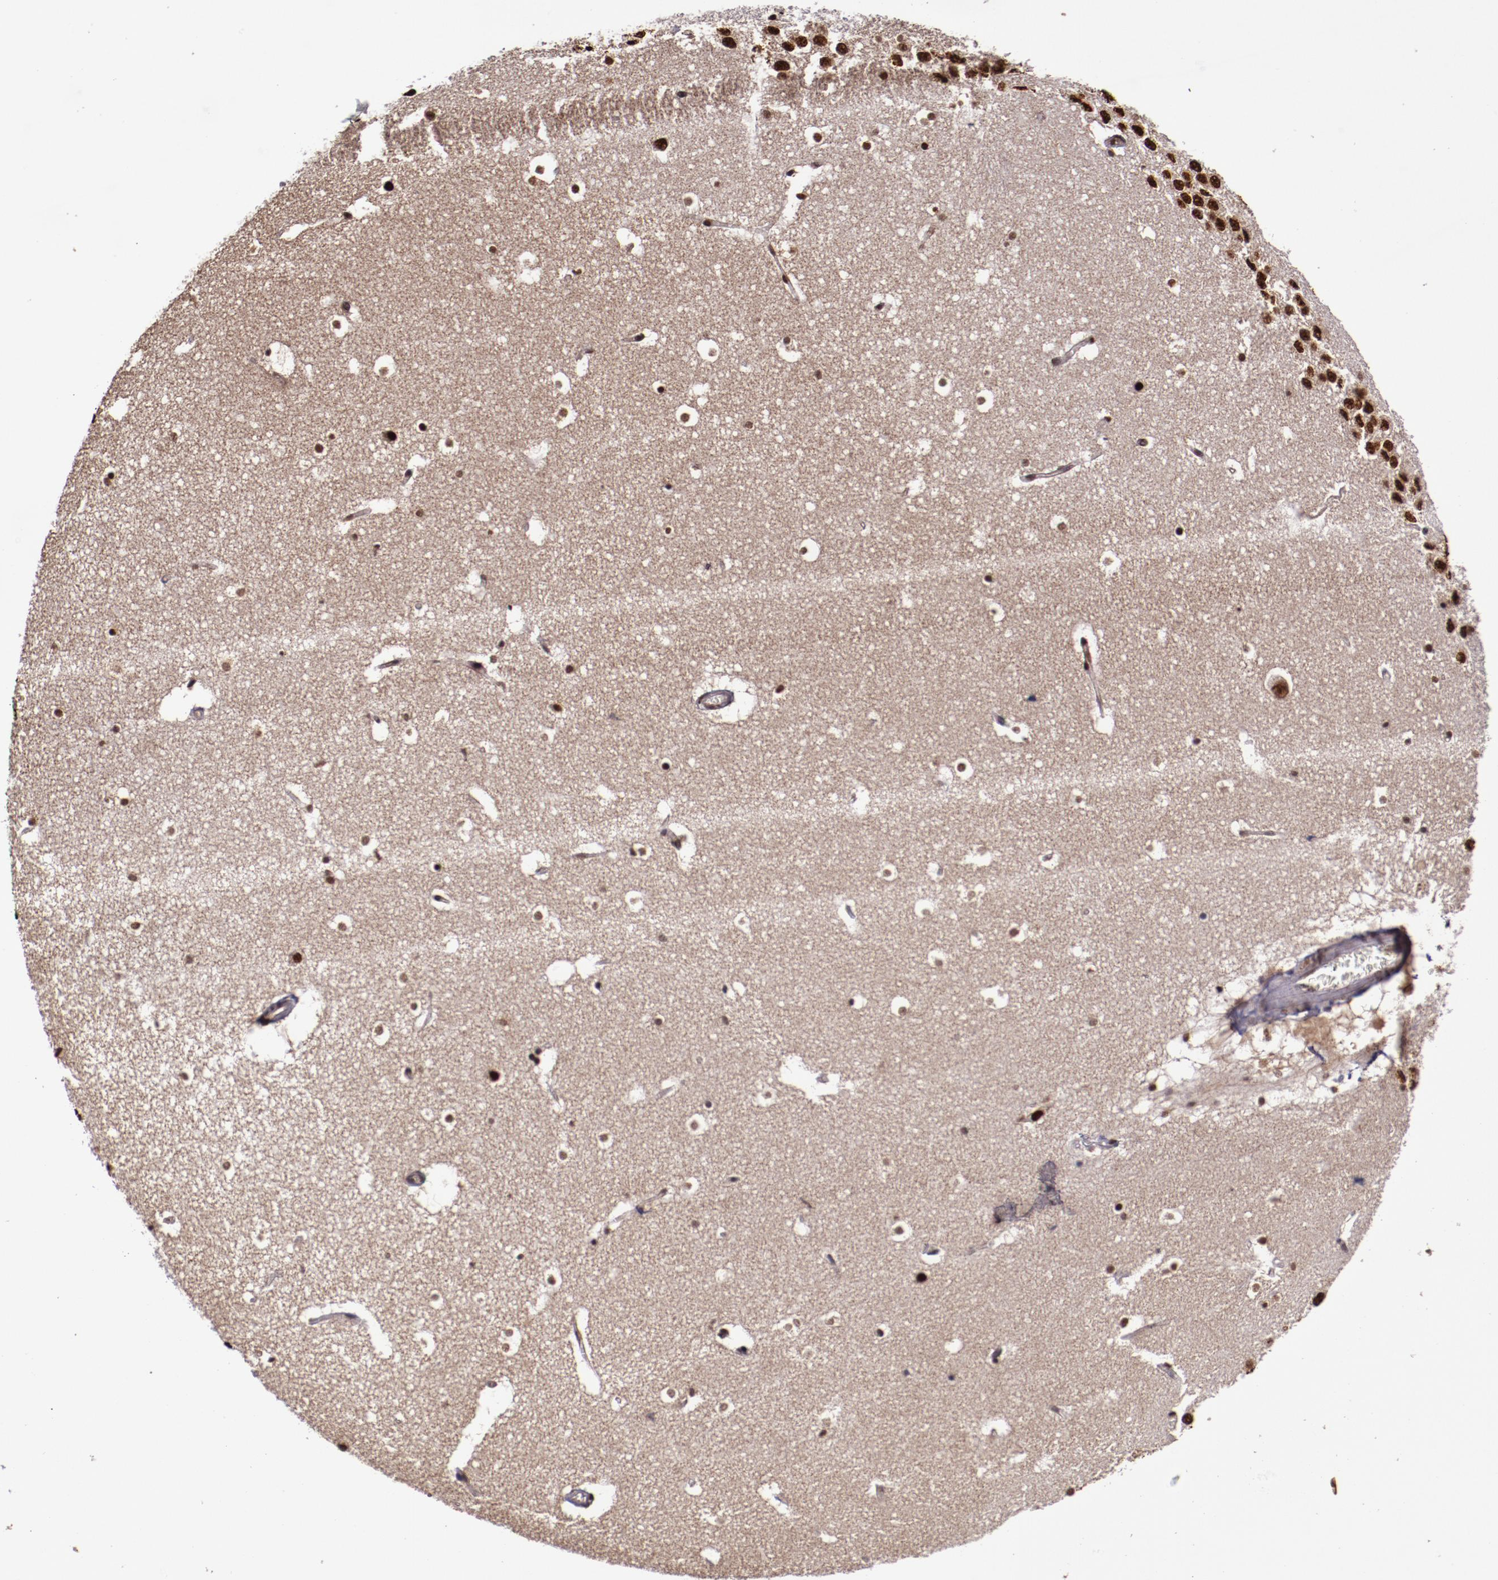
{"staining": {"intensity": "moderate", "quantity": ">75%", "location": "nuclear"}, "tissue": "hippocampus", "cell_type": "Glial cells", "image_type": "normal", "snomed": [{"axis": "morphology", "description": "Normal tissue, NOS"}, {"axis": "topography", "description": "Hippocampus"}], "caption": "Brown immunohistochemical staining in benign hippocampus shows moderate nuclear positivity in about >75% of glial cells.", "gene": "CECR2", "patient": {"sex": "male", "age": 45}}